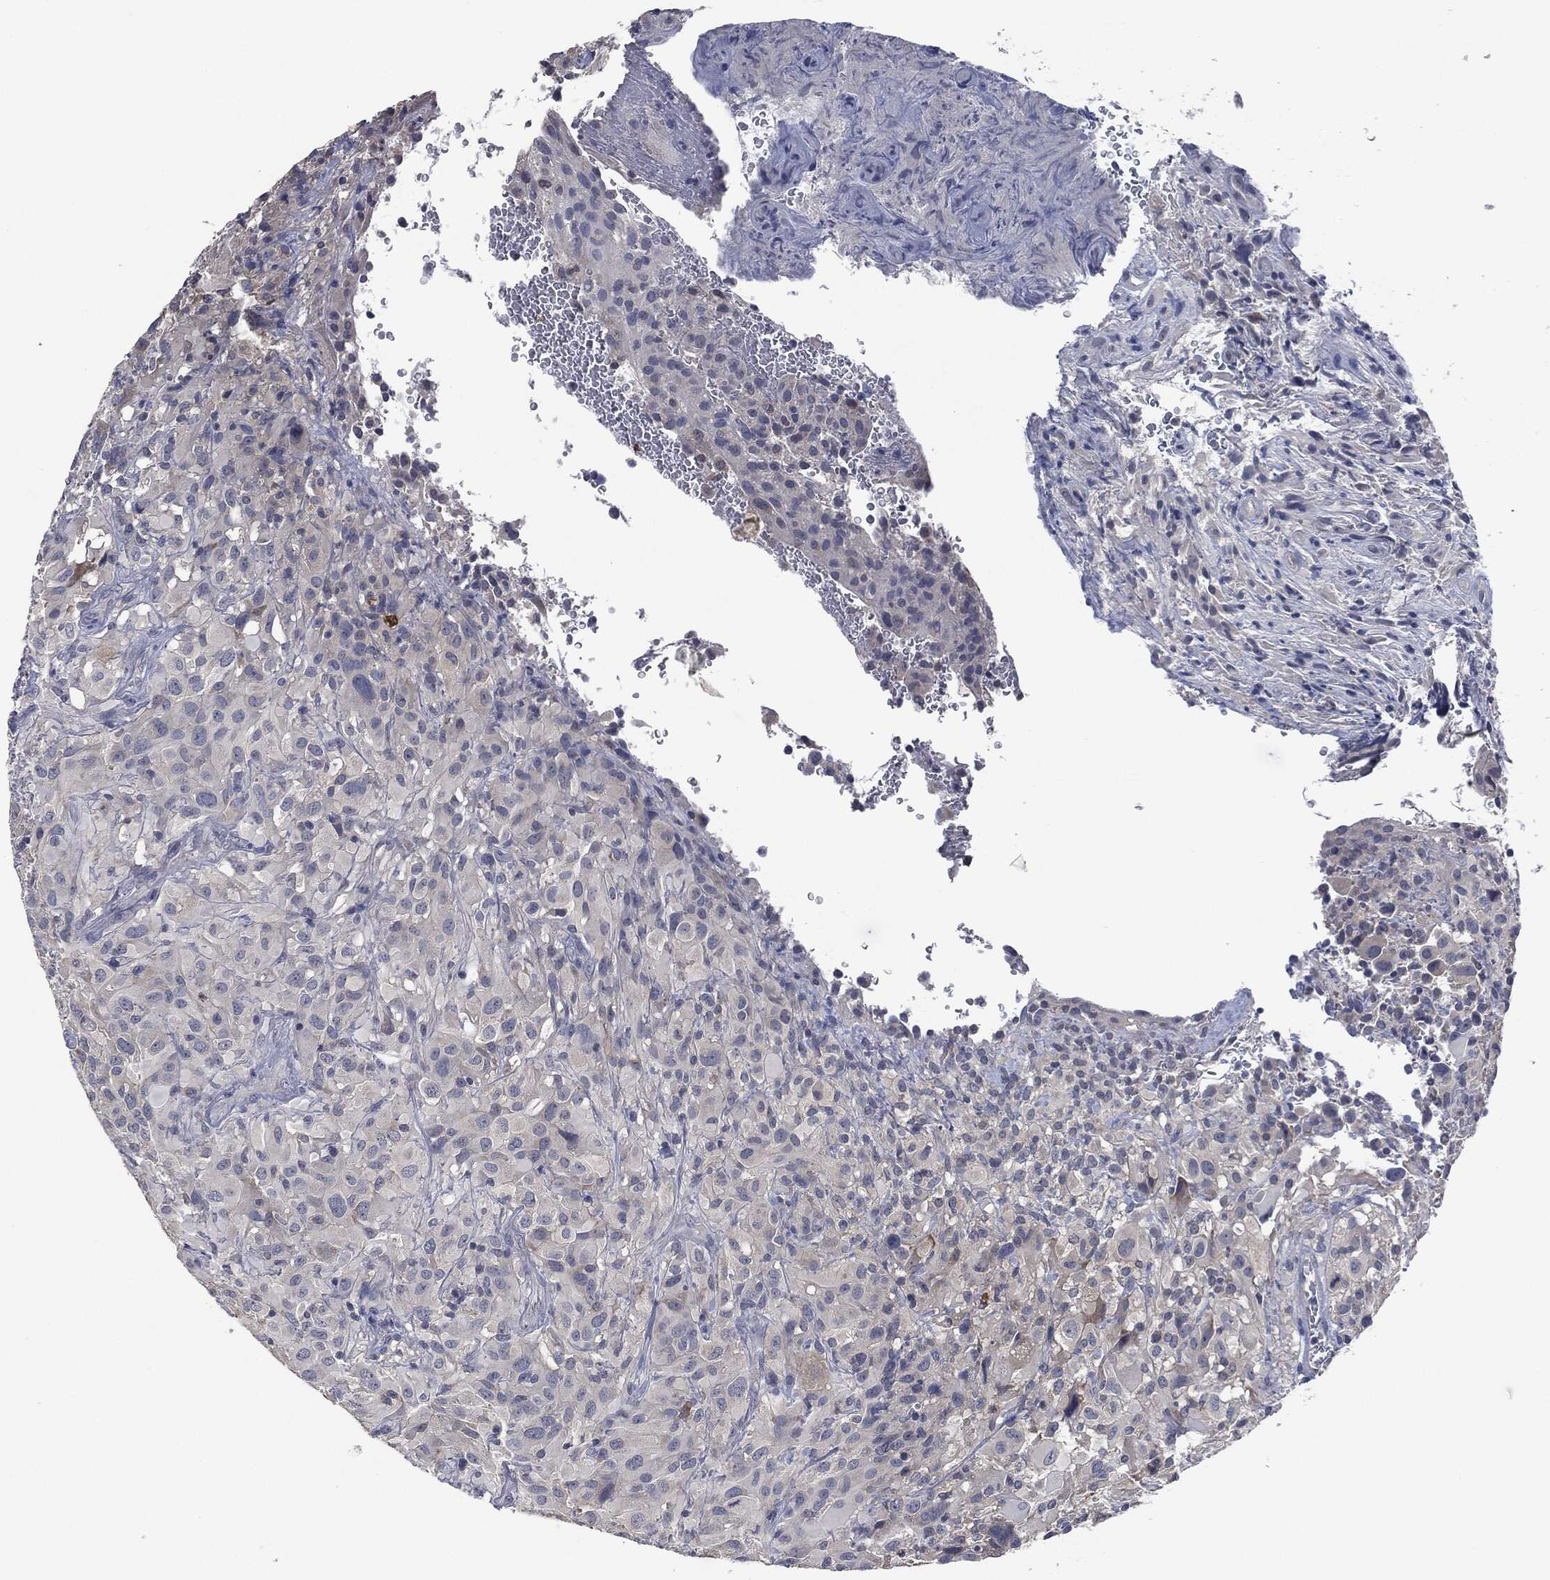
{"staining": {"intensity": "negative", "quantity": "none", "location": "none"}, "tissue": "glioma", "cell_type": "Tumor cells", "image_type": "cancer", "snomed": [{"axis": "morphology", "description": "Glioma, malignant, High grade"}, {"axis": "topography", "description": "Cerebral cortex"}], "caption": "Immunohistochemistry photomicrograph of neoplastic tissue: human high-grade glioma (malignant) stained with DAB reveals no significant protein expression in tumor cells.", "gene": "IL1RN", "patient": {"sex": "male", "age": 35}}